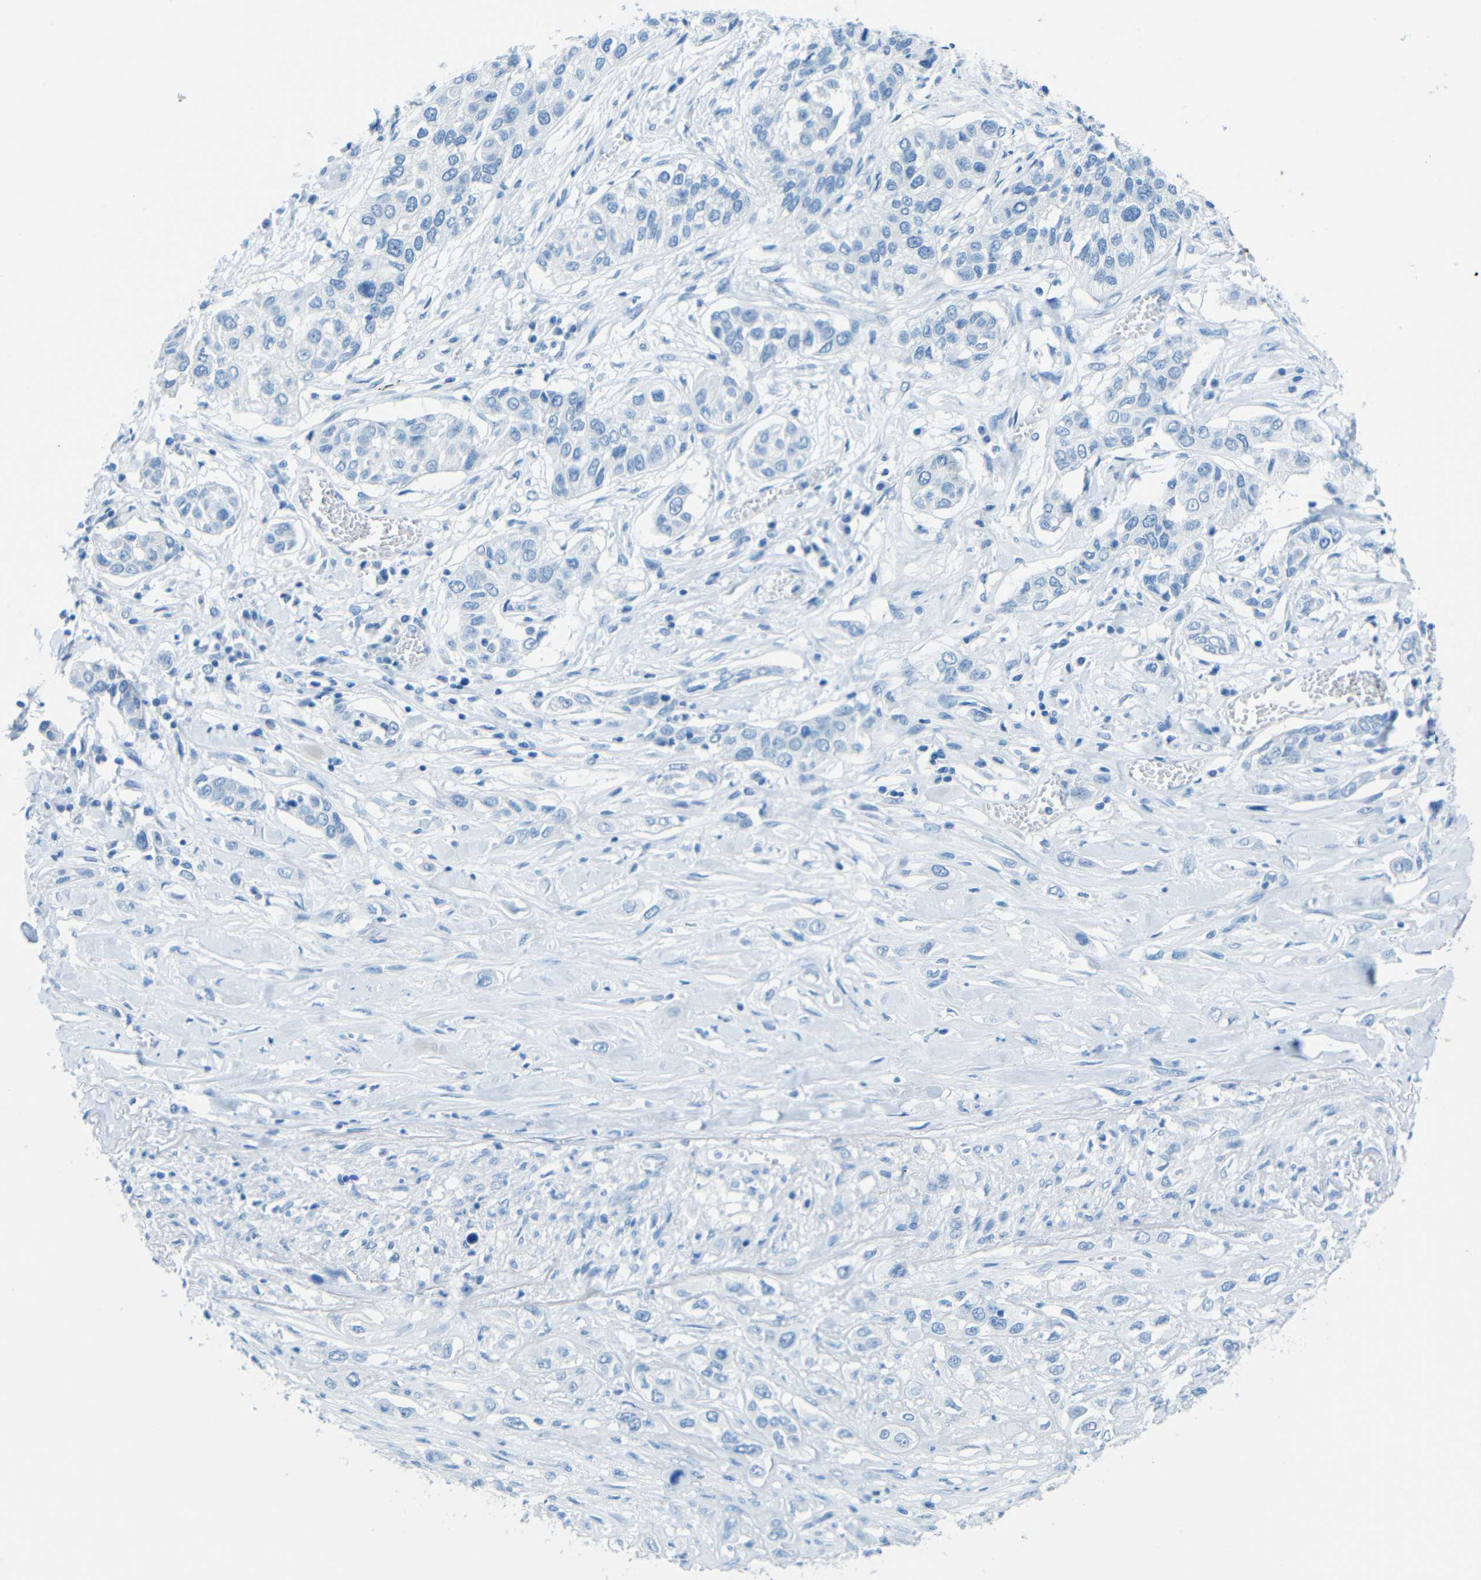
{"staining": {"intensity": "negative", "quantity": "none", "location": "none"}, "tissue": "lung cancer", "cell_type": "Tumor cells", "image_type": "cancer", "snomed": [{"axis": "morphology", "description": "Squamous cell carcinoma, NOS"}, {"axis": "topography", "description": "Lung"}], "caption": "Immunohistochemistry photomicrograph of neoplastic tissue: squamous cell carcinoma (lung) stained with DAB exhibits no significant protein expression in tumor cells.", "gene": "TUBB4B", "patient": {"sex": "male", "age": 71}}